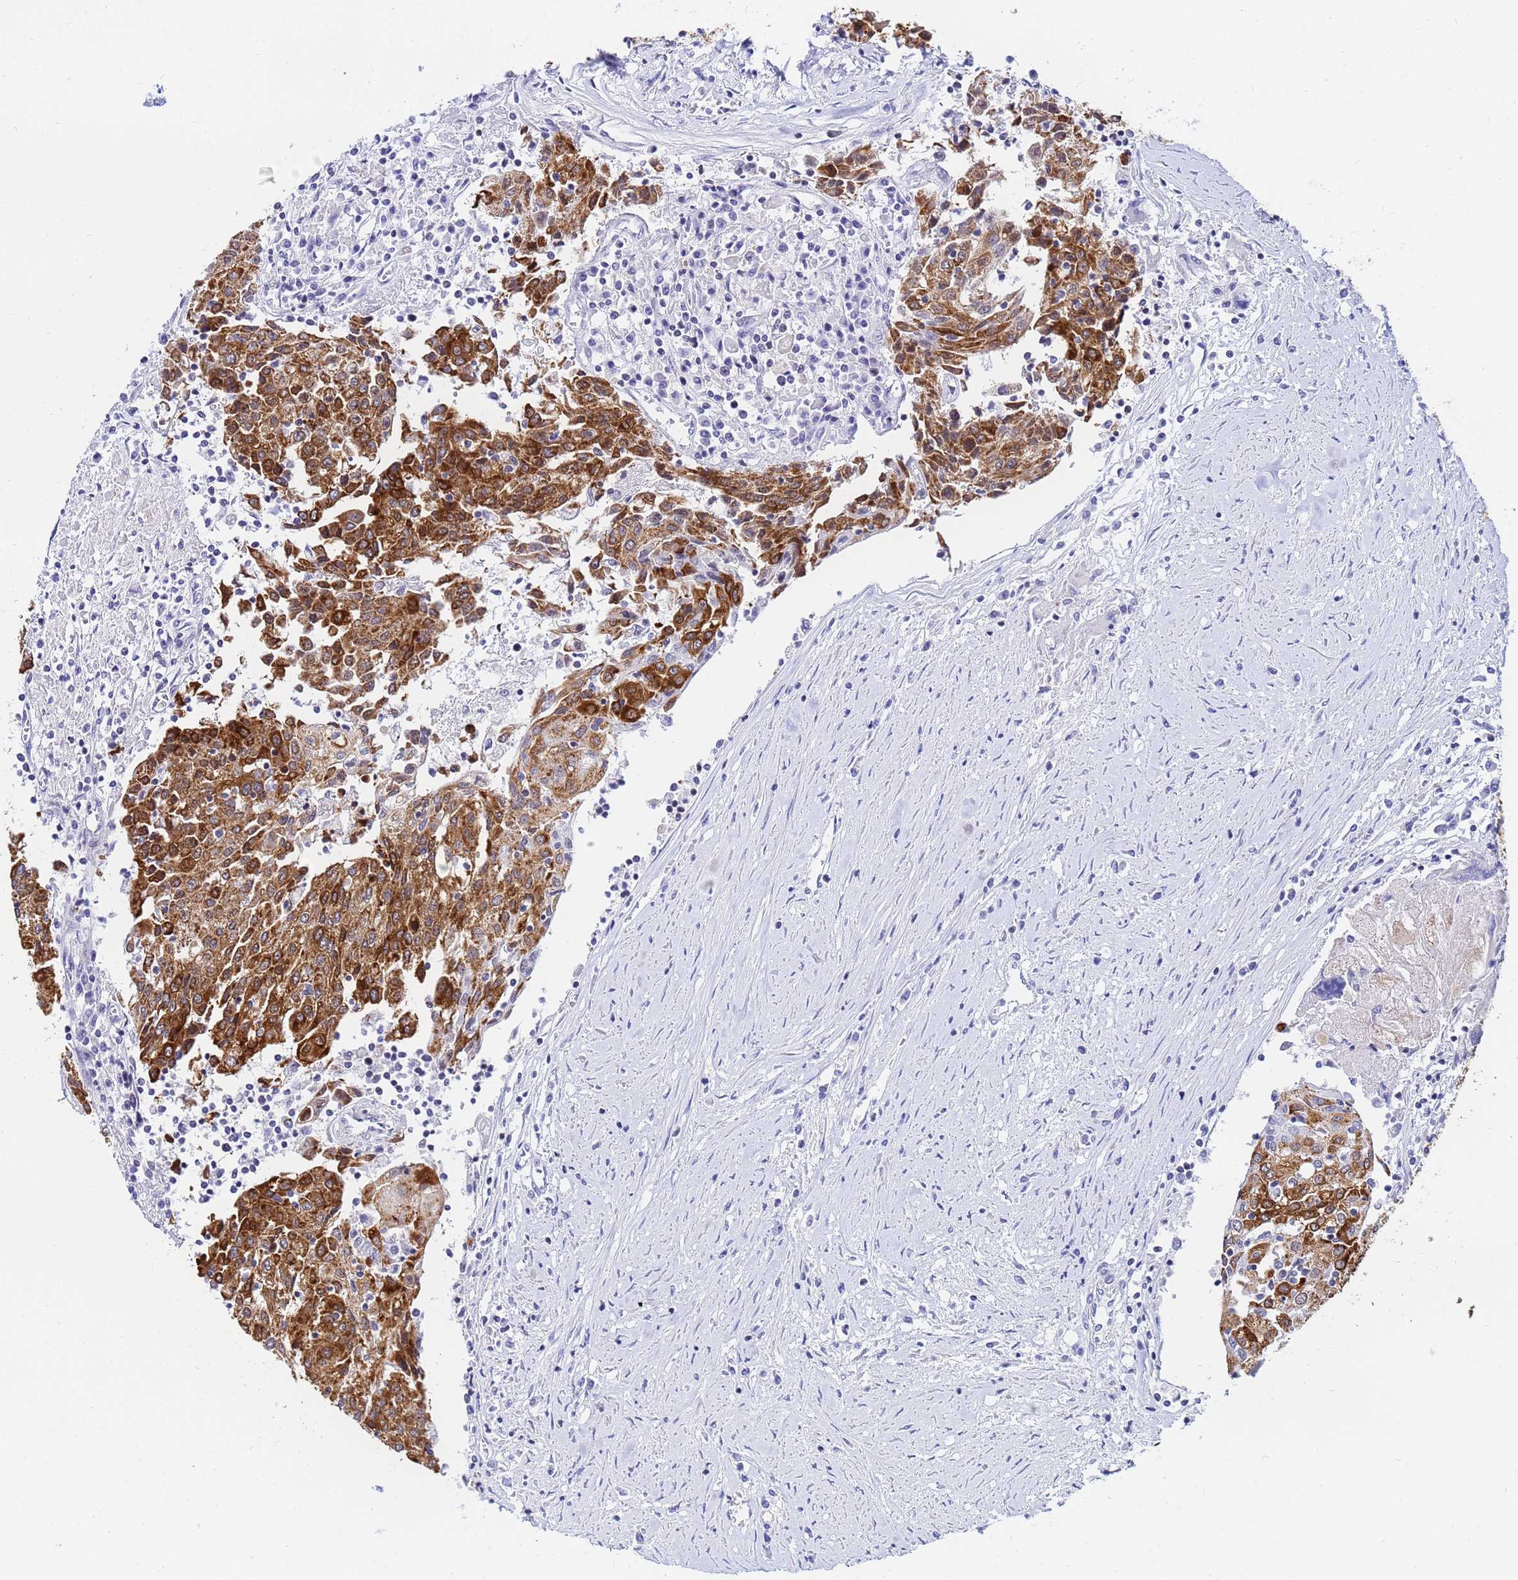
{"staining": {"intensity": "strong", "quantity": ">75%", "location": "cytoplasmic/membranous"}, "tissue": "urothelial cancer", "cell_type": "Tumor cells", "image_type": "cancer", "snomed": [{"axis": "morphology", "description": "Urothelial carcinoma, High grade"}, {"axis": "topography", "description": "Urinary bladder"}], "caption": "Urothelial carcinoma (high-grade) was stained to show a protein in brown. There is high levels of strong cytoplasmic/membranous staining in about >75% of tumor cells.", "gene": "CKMT1A", "patient": {"sex": "female", "age": 85}}